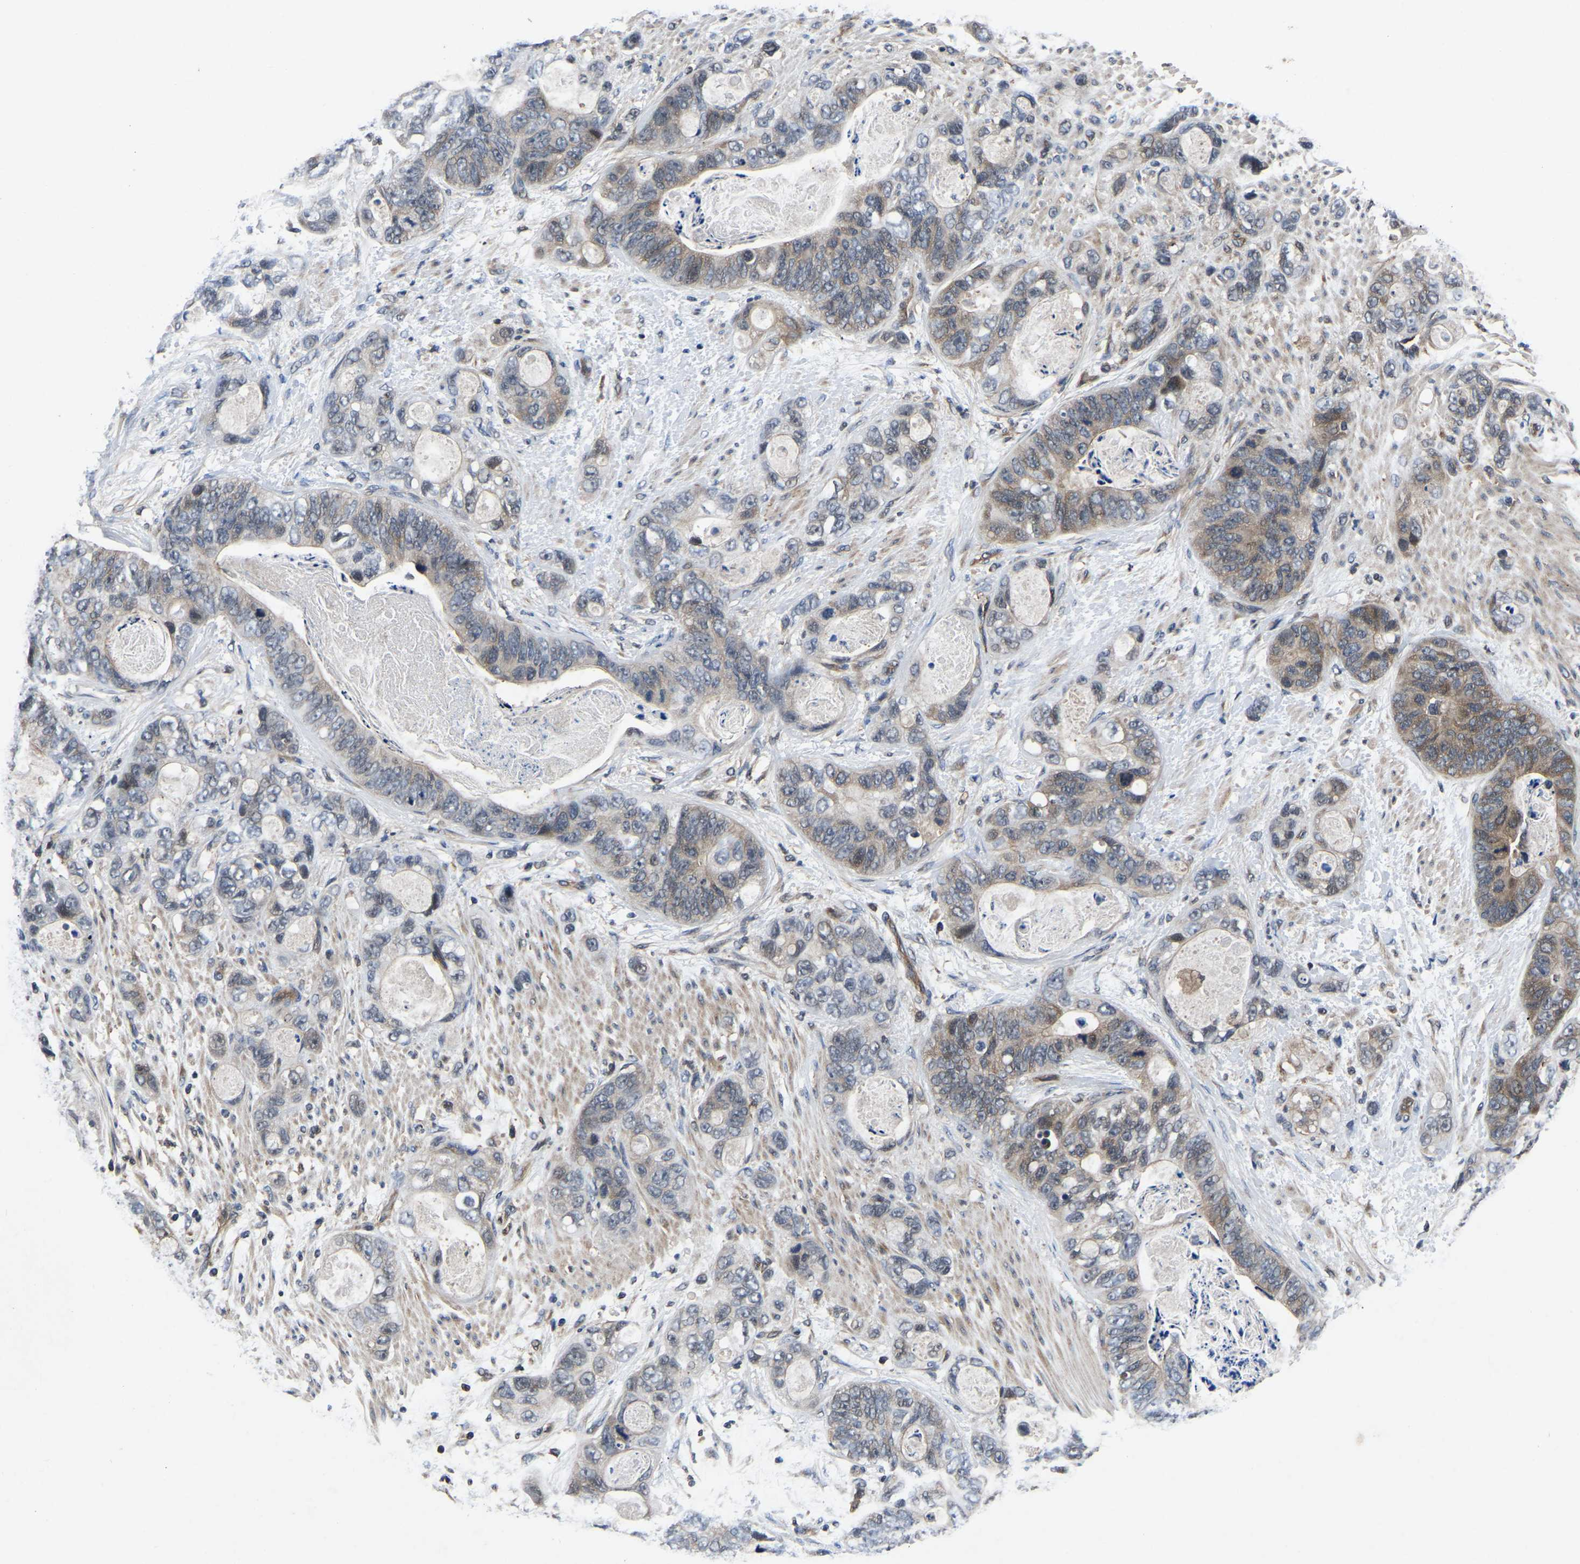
{"staining": {"intensity": "moderate", "quantity": "25%-75%", "location": "cytoplasmic/membranous"}, "tissue": "stomach cancer", "cell_type": "Tumor cells", "image_type": "cancer", "snomed": [{"axis": "morphology", "description": "Normal tissue, NOS"}, {"axis": "morphology", "description": "Adenocarcinoma, NOS"}, {"axis": "topography", "description": "Stomach"}], "caption": "Tumor cells demonstrate medium levels of moderate cytoplasmic/membranous staining in approximately 25%-75% of cells in adenocarcinoma (stomach).", "gene": "FGD5", "patient": {"sex": "female", "age": 89}}